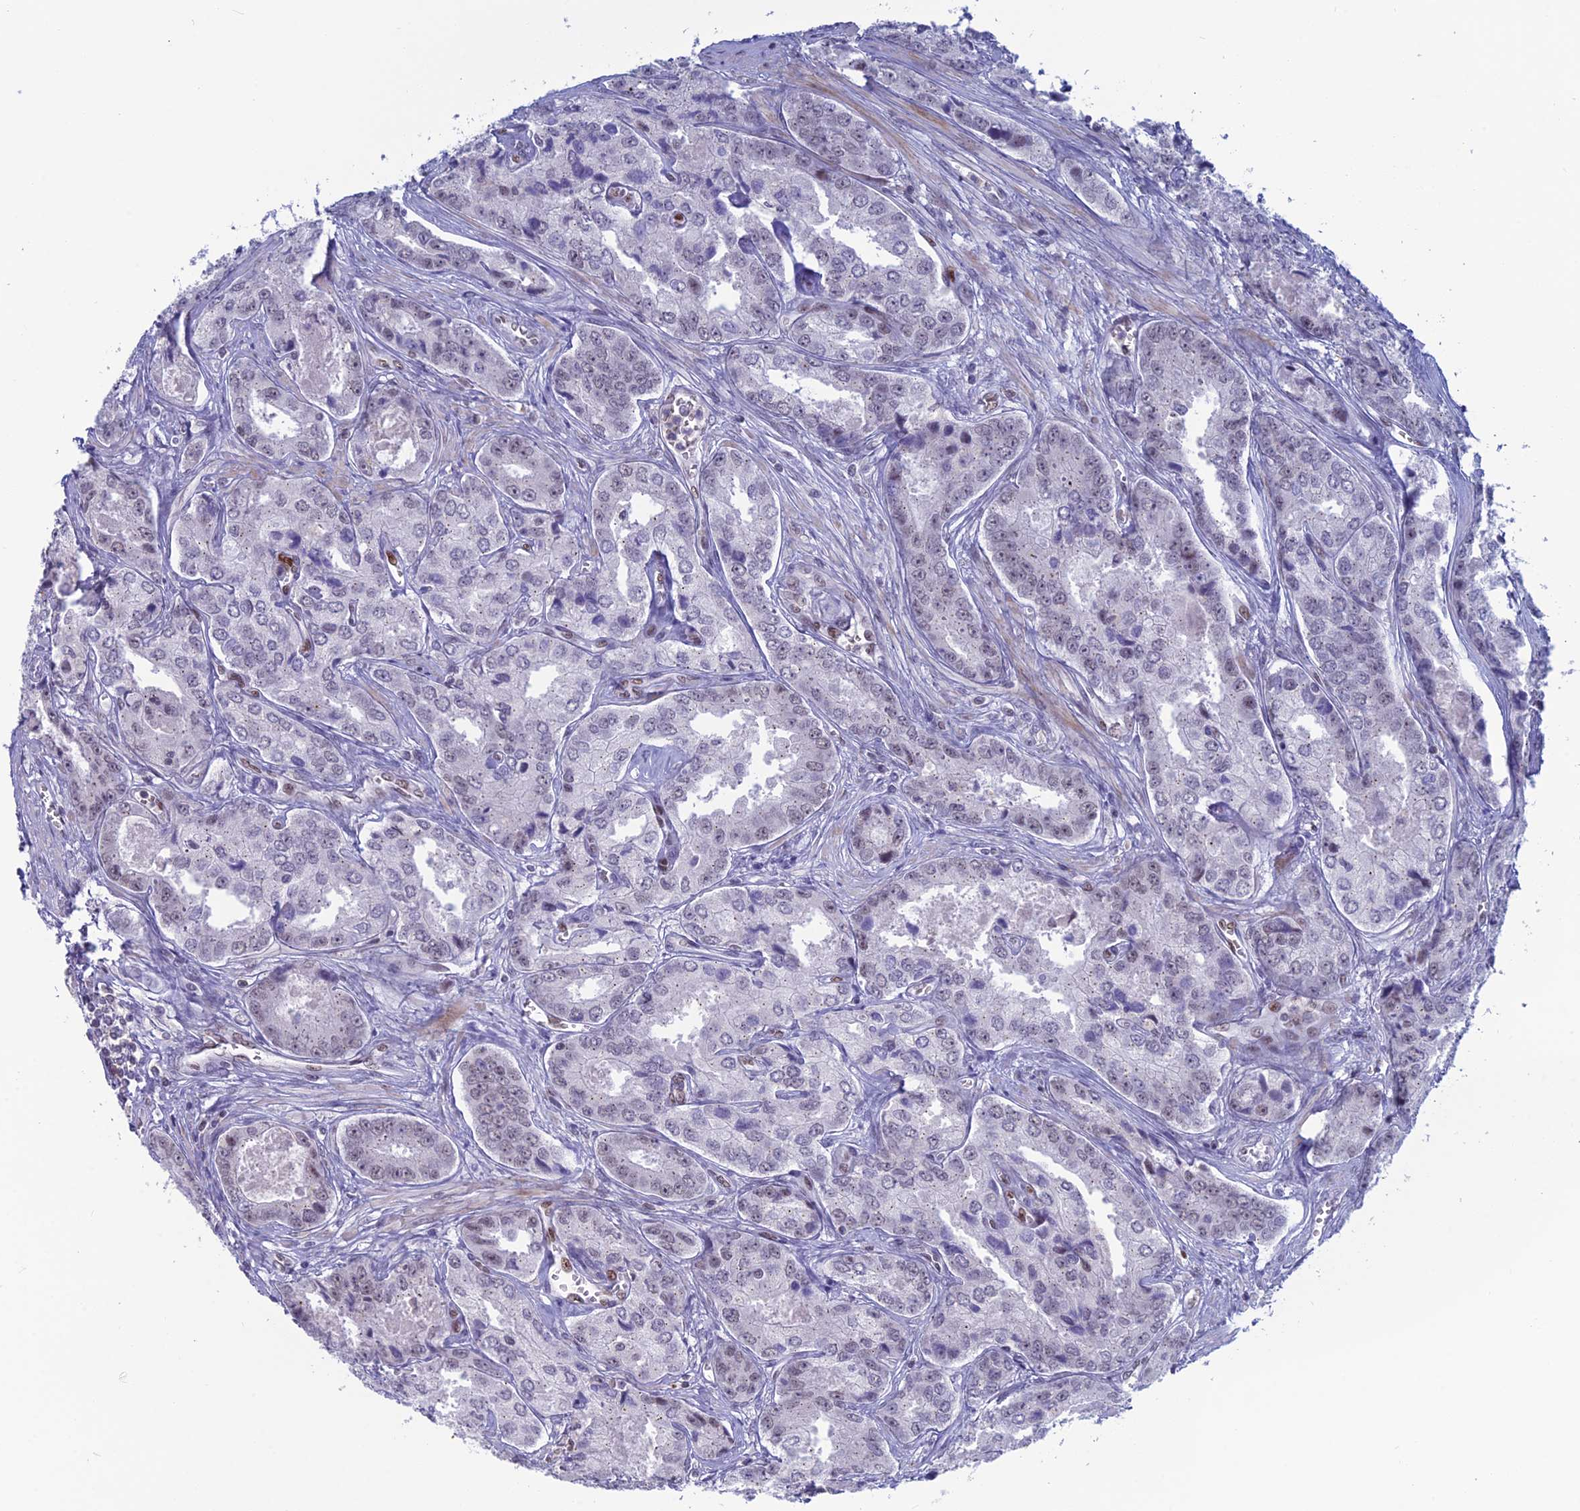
{"staining": {"intensity": "negative", "quantity": "none", "location": "none"}, "tissue": "prostate cancer", "cell_type": "Tumor cells", "image_type": "cancer", "snomed": [{"axis": "morphology", "description": "Adenocarcinoma, Low grade"}, {"axis": "topography", "description": "Prostate"}], "caption": "Tumor cells are negative for brown protein staining in prostate cancer (adenocarcinoma (low-grade)).", "gene": "NOL4L", "patient": {"sex": "male", "age": 68}}